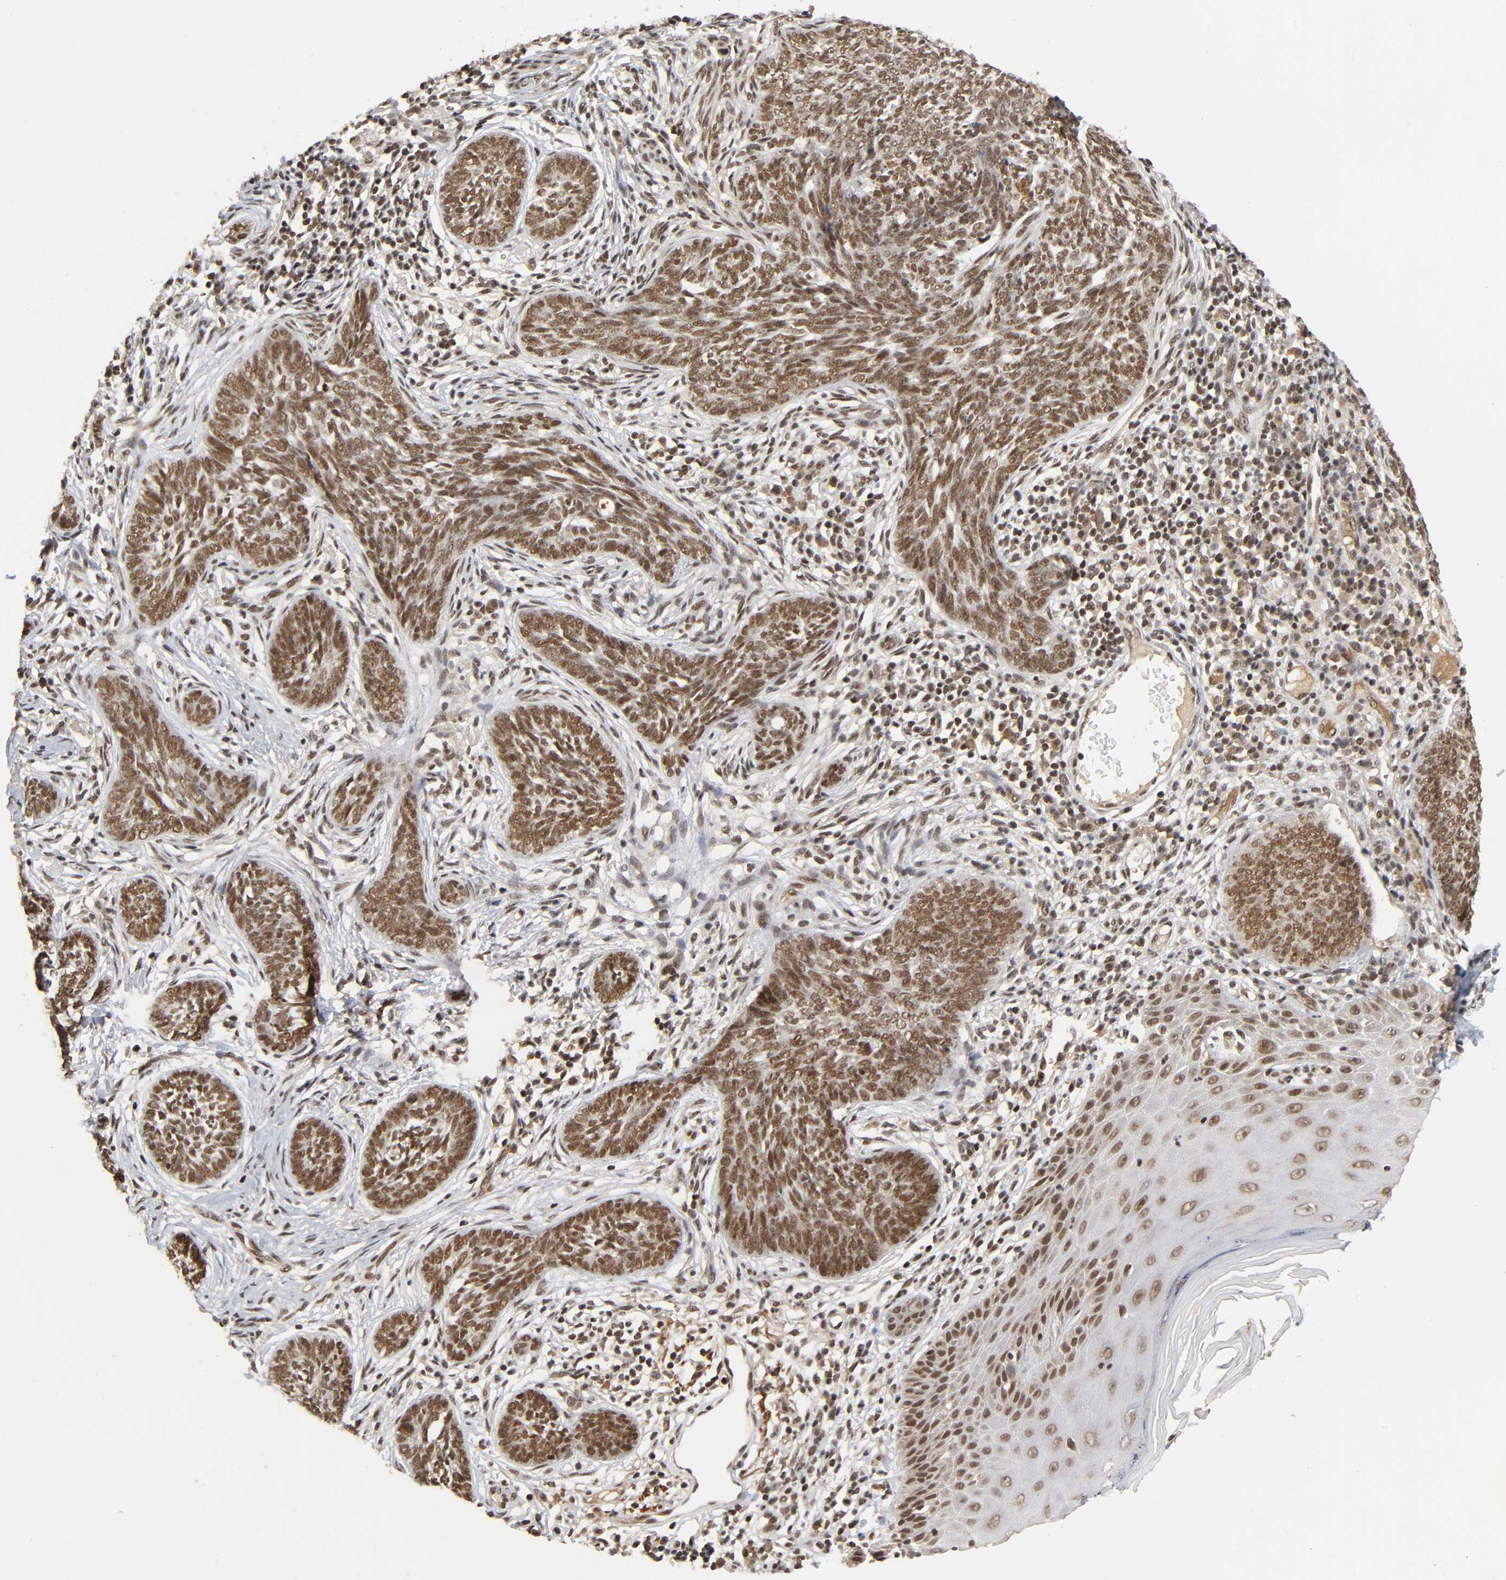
{"staining": {"intensity": "strong", "quantity": ">75%", "location": "cytoplasmic/membranous,nuclear"}, "tissue": "skin cancer", "cell_type": "Tumor cells", "image_type": "cancer", "snomed": [{"axis": "morphology", "description": "Normal tissue, NOS"}, {"axis": "morphology", "description": "Basal cell carcinoma"}, {"axis": "topography", "description": "Skin"}], "caption": "There is high levels of strong cytoplasmic/membranous and nuclear staining in tumor cells of skin basal cell carcinoma, as demonstrated by immunohistochemical staining (brown color).", "gene": "ZNF384", "patient": {"sex": "male", "age": 87}}